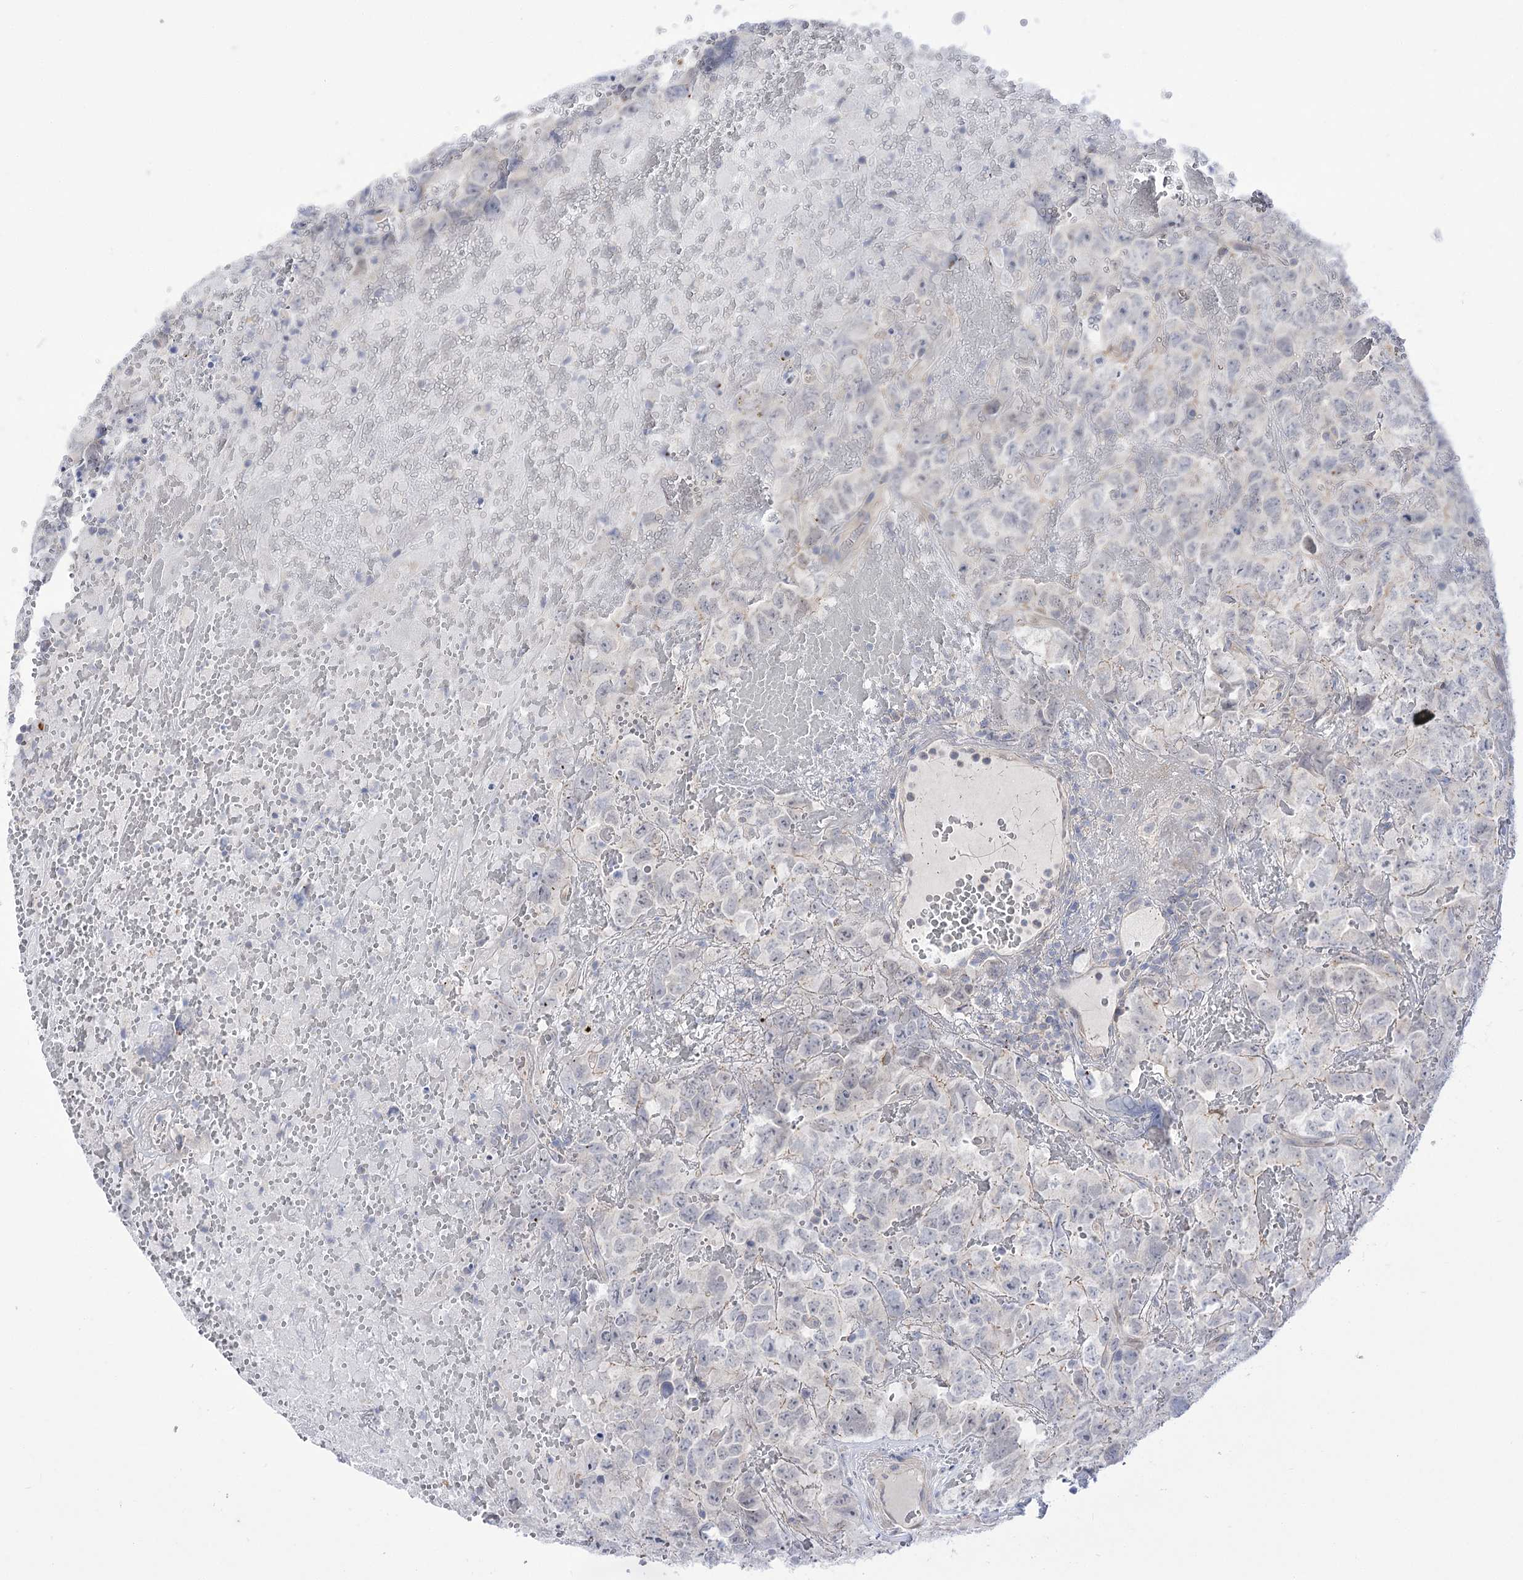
{"staining": {"intensity": "negative", "quantity": "none", "location": "none"}, "tissue": "testis cancer", "cell_type": "Tumor cells", "image_type": "cancer", "snomed": [{"axis": "morphology", "description": "Carcinoma, Embryonal, NOS"}, {"axis": "topography", "description": "Testis"}], "caption": "A photomicrograph of human testis cancer is negative for staining in tumor cells.", "gene": "HELT", "patient": {"sex": "male", "age": 45}}